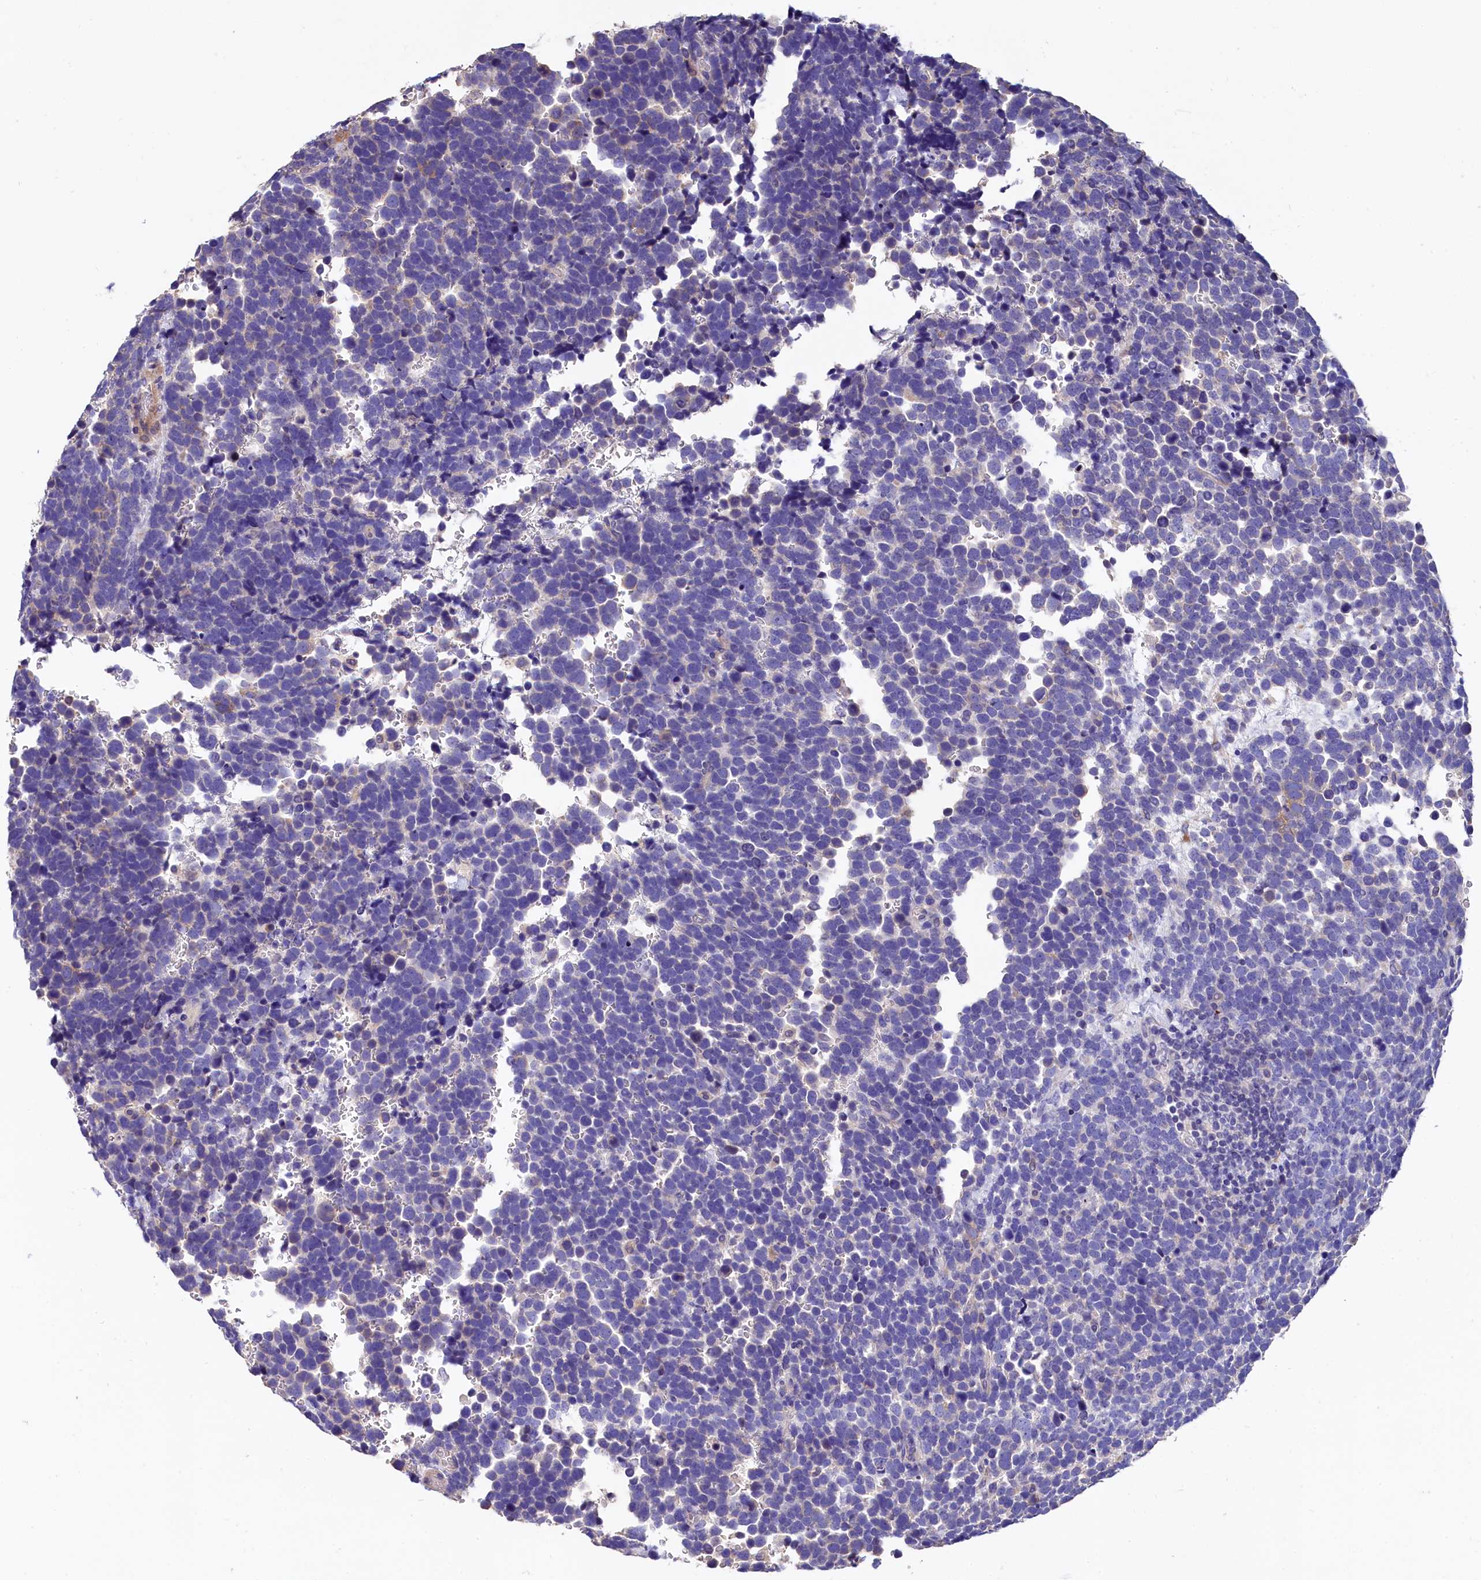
{"staining": {"intensity": "negative", "quantity": "none", "location": "none"}, "tissue": "urothelial cancer", "cell_type": "Tumor cells", "image_type": "cancer", "snomed": [{"axis": "morphology", "description": "Urothelial carcinoma, High grade"}, {"axis": "topography", "description": "Urinary bladder"}], "caption": "The IHC micrograph has no significant staining in tumor cells of urothelial carcinoma (high-grade) tissue.", "gene": "EPS8L2", "patient": {"sex": "female", "age": 82}}